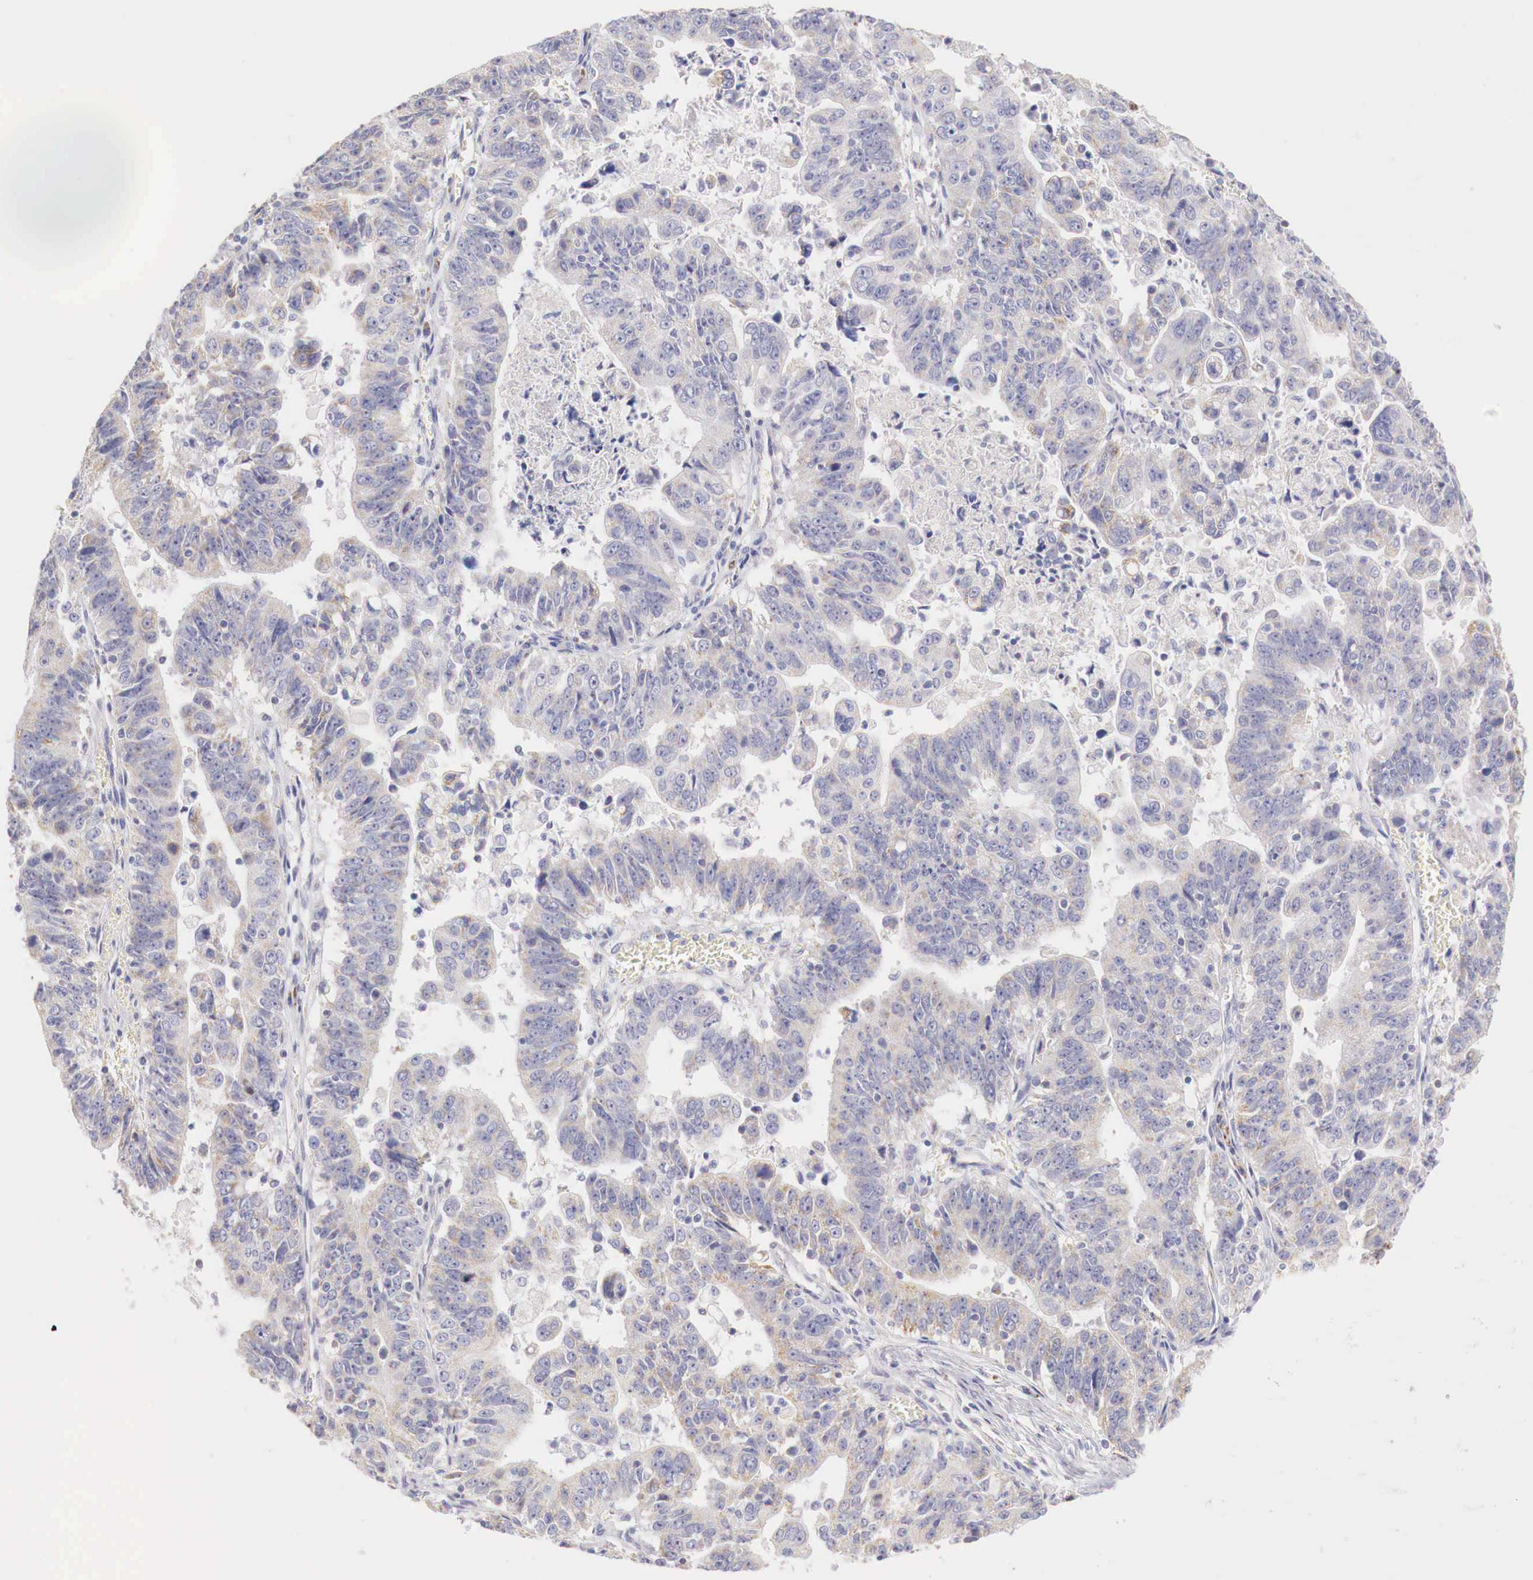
{"staining": {"intensity": "weak", "quantity": "25%-75%", "location": "cytoplasmic/membranous"}, "tissue": "stomach cancer", "cell_type": "Tumor cells", "image_type": "cancer", "snomed": [{"axis": "morphology", "description": "Adenocarcinoma, NOS"}, {"axis": "topography", "description": "Stomach, upper"}], "caption": "This is an image of IHC staining of stomach cancer (adenocarcinoma), which shows weak expression in the cytoplasmic/membranous of tumor cells.", "gene": "IDH3G", "patient": {"sex": "female", "age": 50}}